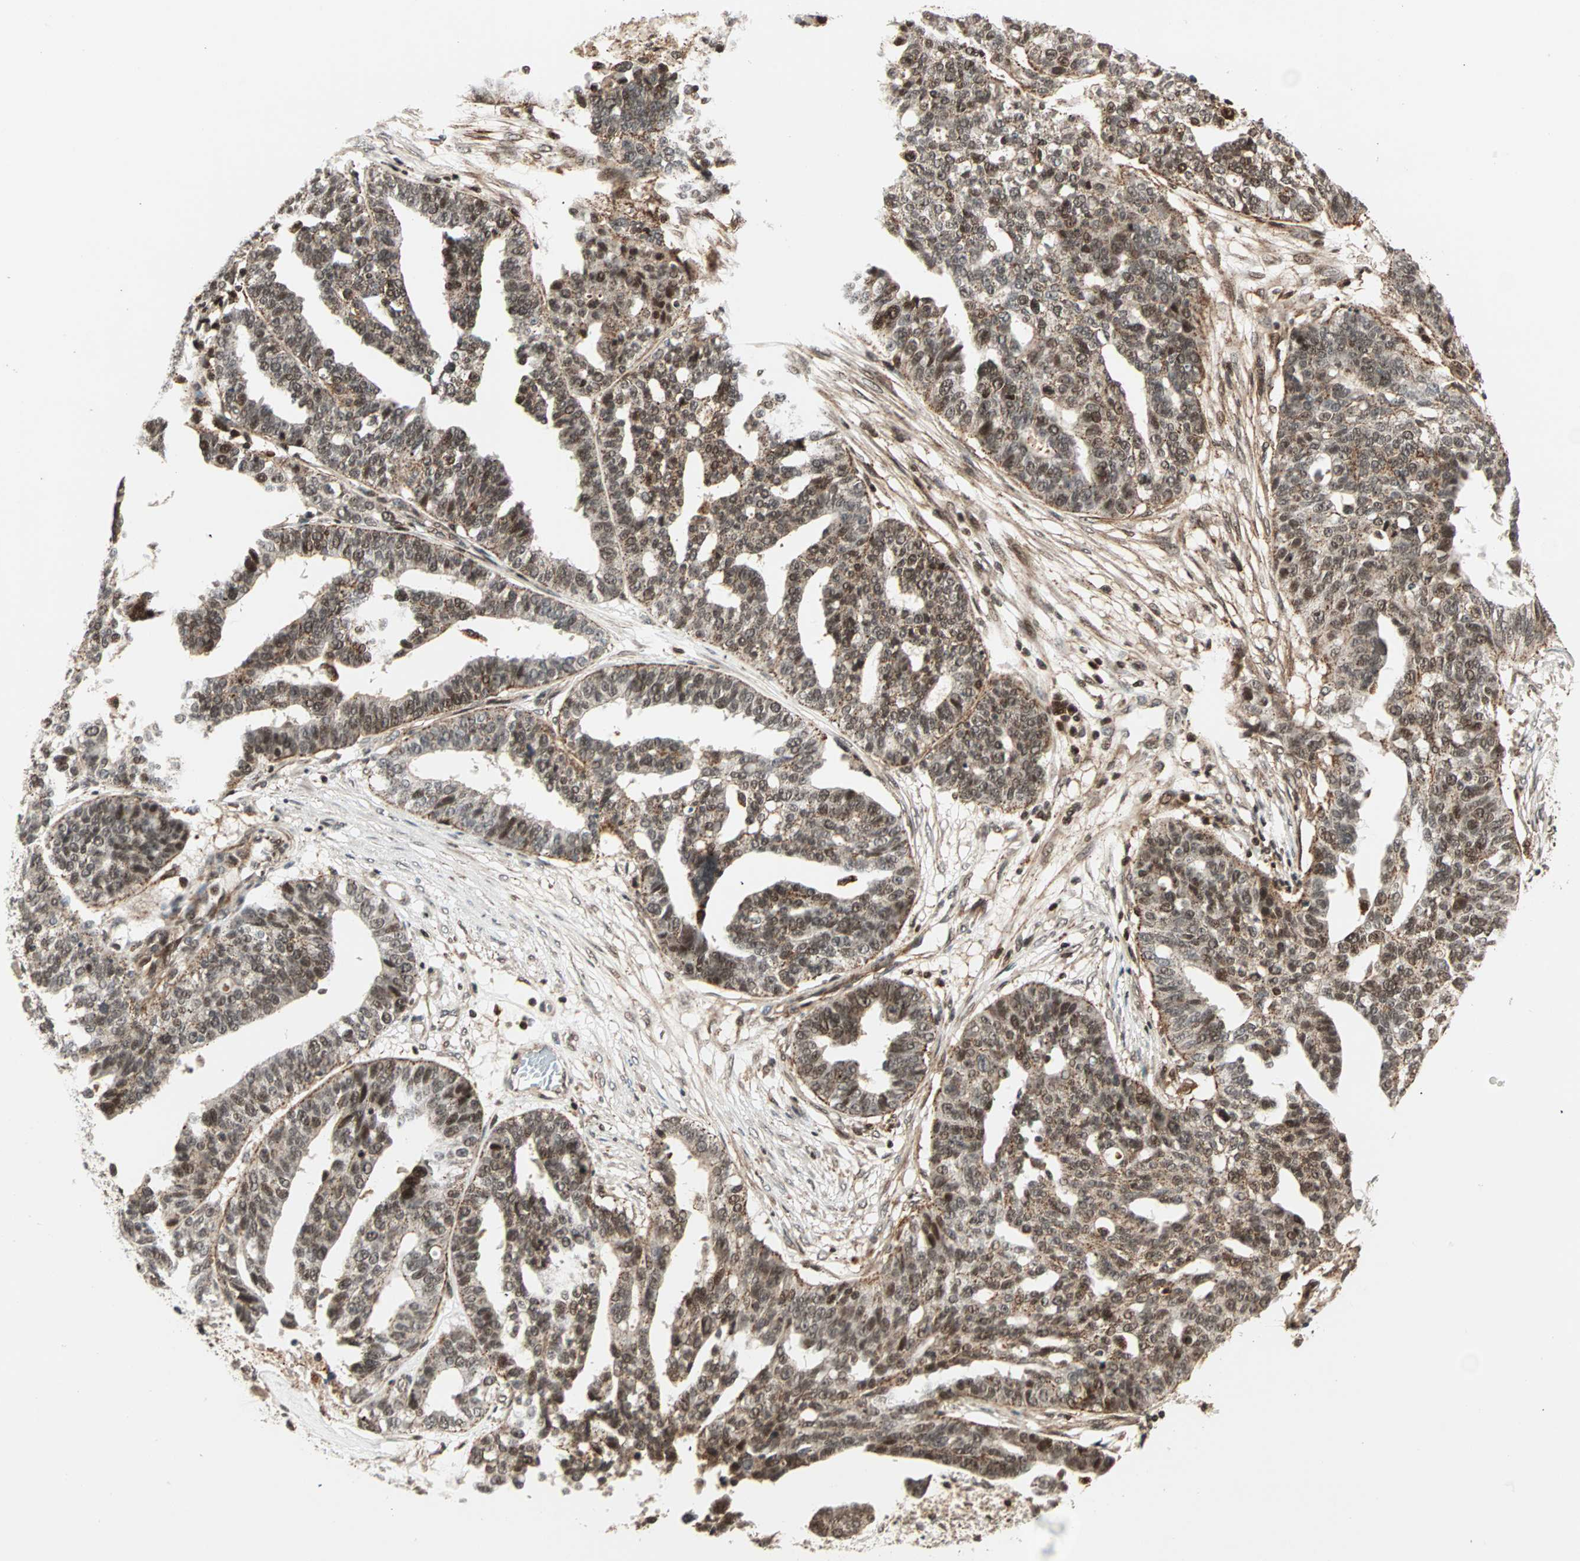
{"staining": {"intensity": "moderate", "quantity": ">75%", "location": "cytoplasmic/membranous,nuclear"}, "tissue": "ovarian cancer", "cell_type": "Tumor cells", "image_type": "cancer", "snomed": [{"axis": "morphology", "description": "Cystadenocarcinoma, serous, NOS"}, {"axis": "topography", "description": "Ovary"}], "caption": "Human ovarian serous cystadenocarcinoma stained for a protein (brown) reveals moderate cytoplasmic/membranous and nuclear positive staining in approximately >75% of tumor cells.", "gene": "ZBED9", "patient": {"sex": "female", "age": 59}}